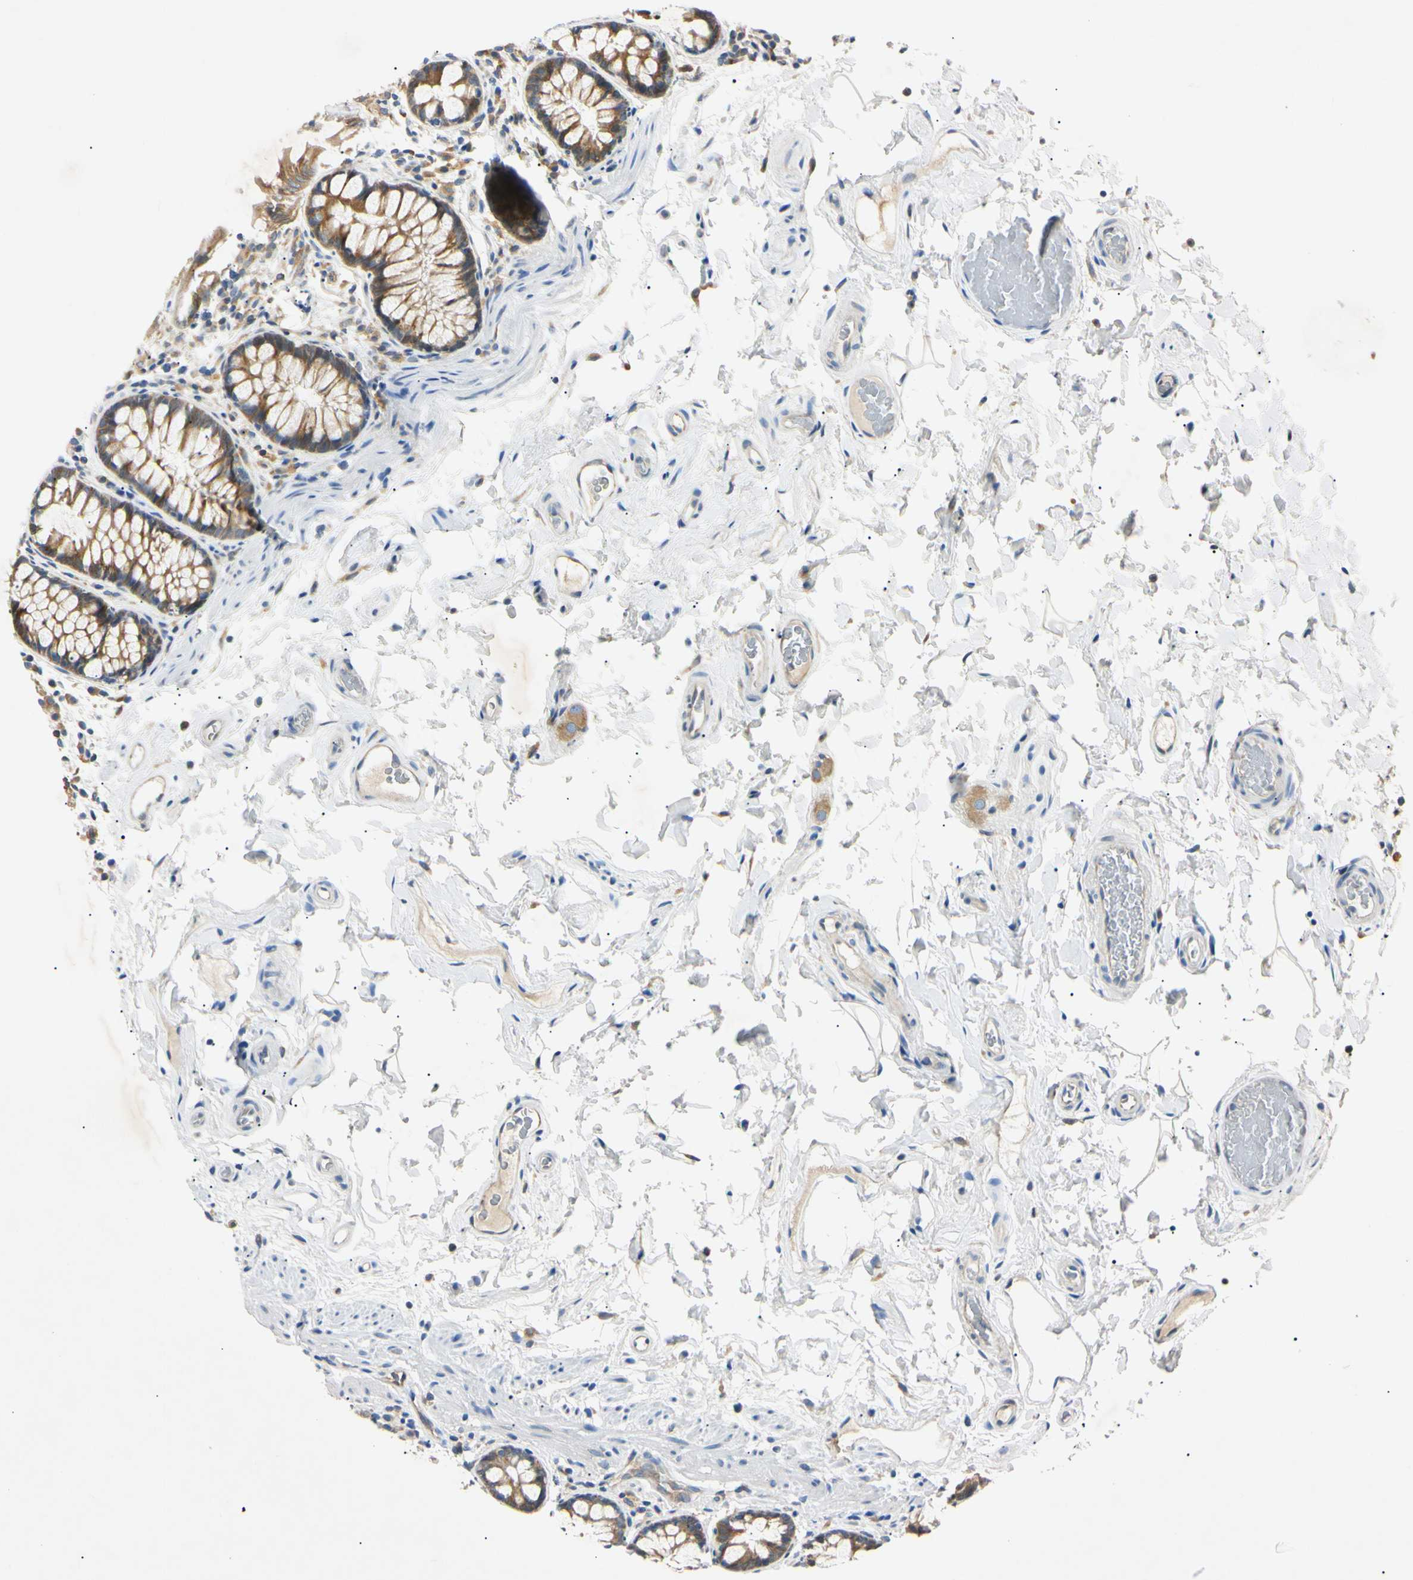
{"staining": {"intensity": "weak", "quantity": "25%-75%", "location": "cytoplasmic/membranous"}, "tissue": "colon", "cell_type": "Endothelial cells", "image_type": "normal", "snomed": [{"axis": "morphology", "description": "Normal tissue, NOS"}, {"axis": "topography", "description": "Colon"}], "caption": "Immunohistochemical staining of normal human colon exhibits low levels of weak cytoplasmic/membranous expression in about 25%-75% of endothelial cells.", "gene": "DNAJB12", "patient": {"sex": "female", "age": 80}}